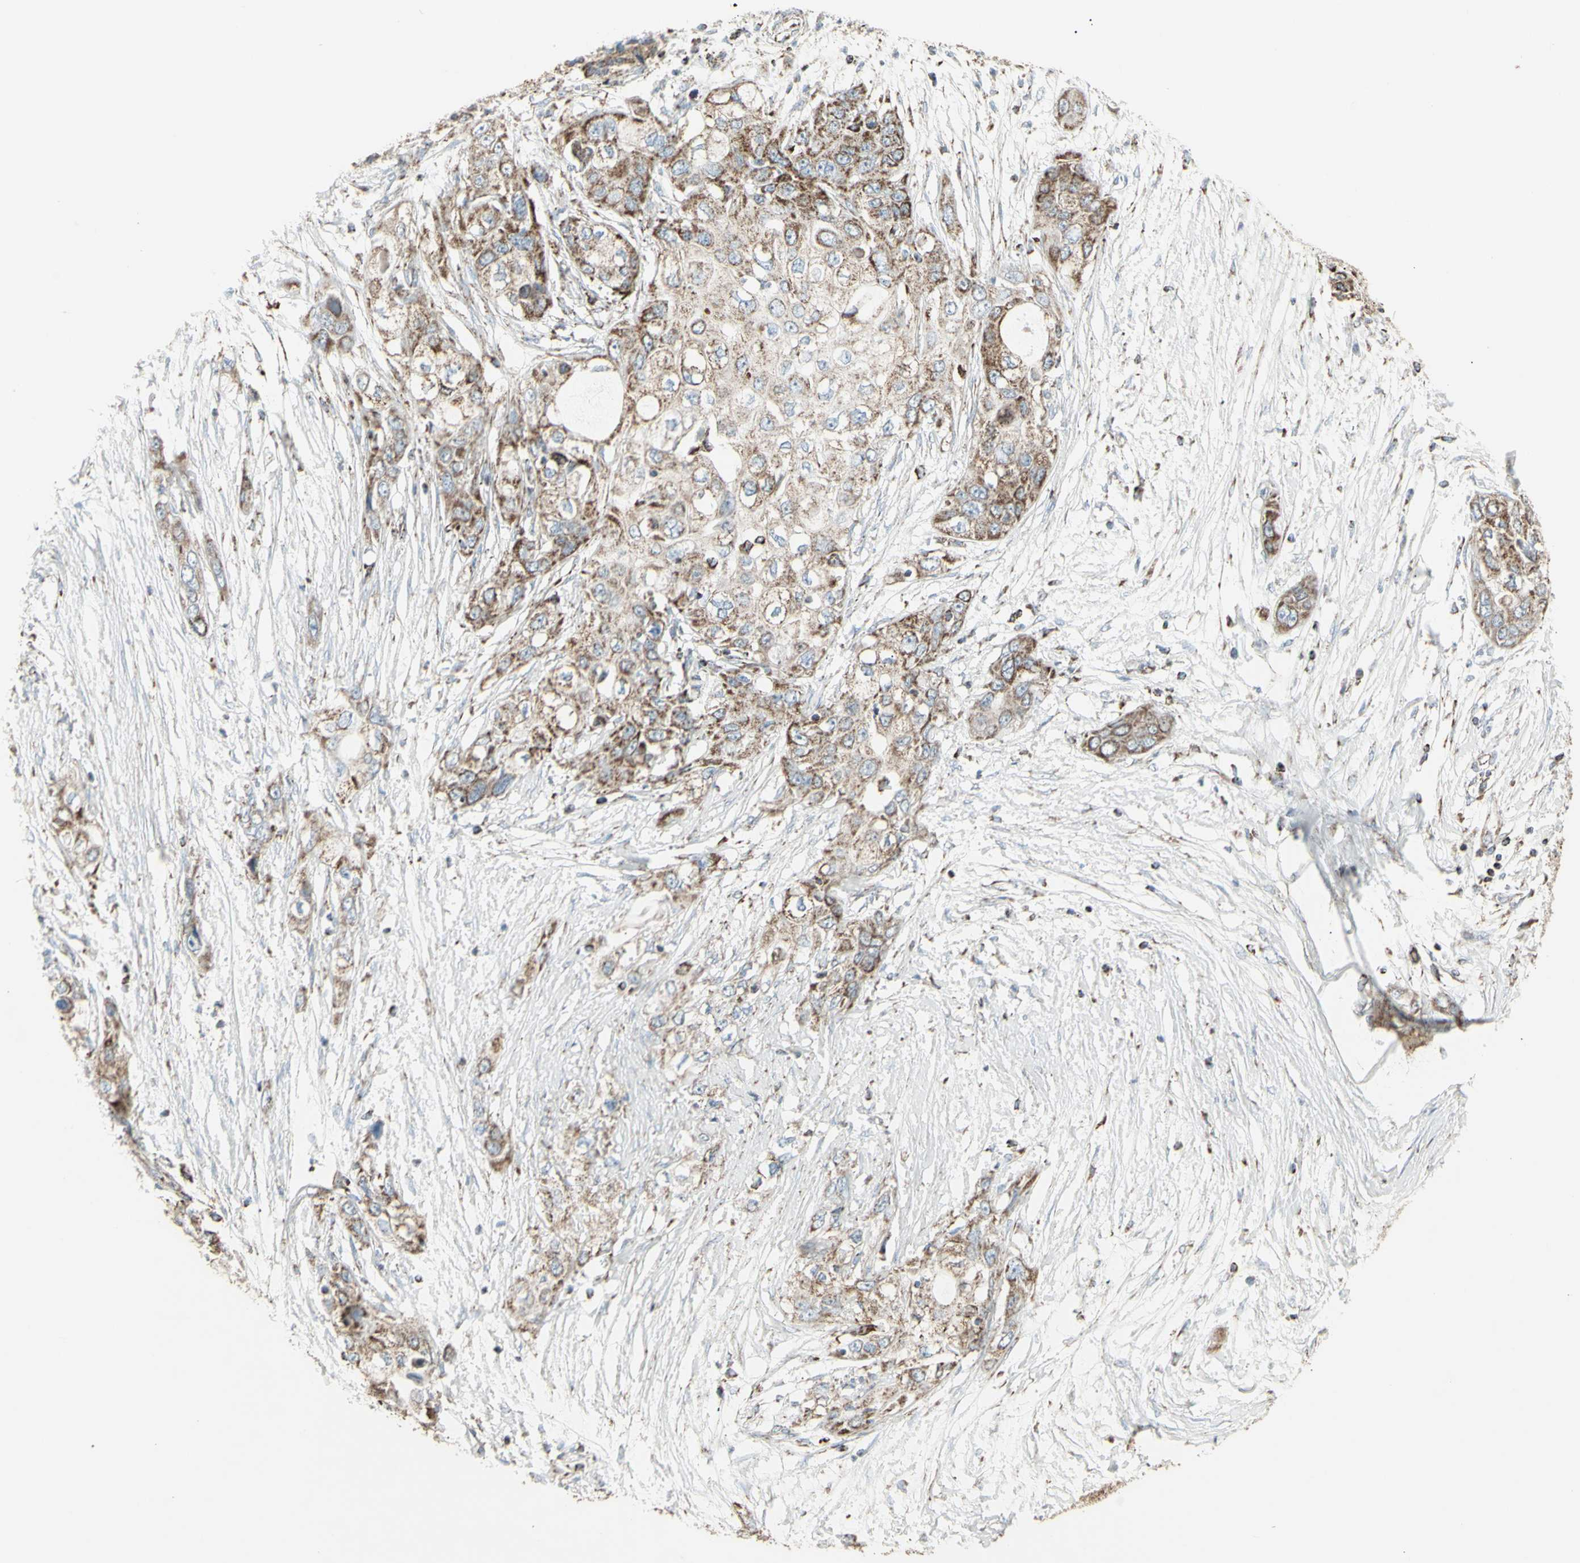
{"staining": {"intensity": "moderate", "quantity": ">75%", "location": "cytoplasmic/membranous"}, "tissue": "pancreatic cancer", "cell_type": "Tumor cells", "image_type": "cancer", "snomed": [{"axis": "morphology", "description": "Adenocarcinoma, NOS"}, {"axis": "topography", "description": "Pancreas"}], "caption": "This photomicrograph exhibits pancreatic cancer (adenocarcinoma) stained with immunohistochemistry to label a protein in brown. The cytoplasmic/membranous of tumor cells show moderate positivity for the protein. Nuclei are counter-stained blue.", "gene": "PLGRKT", "patient": {"sex": "female", "age": 70}}